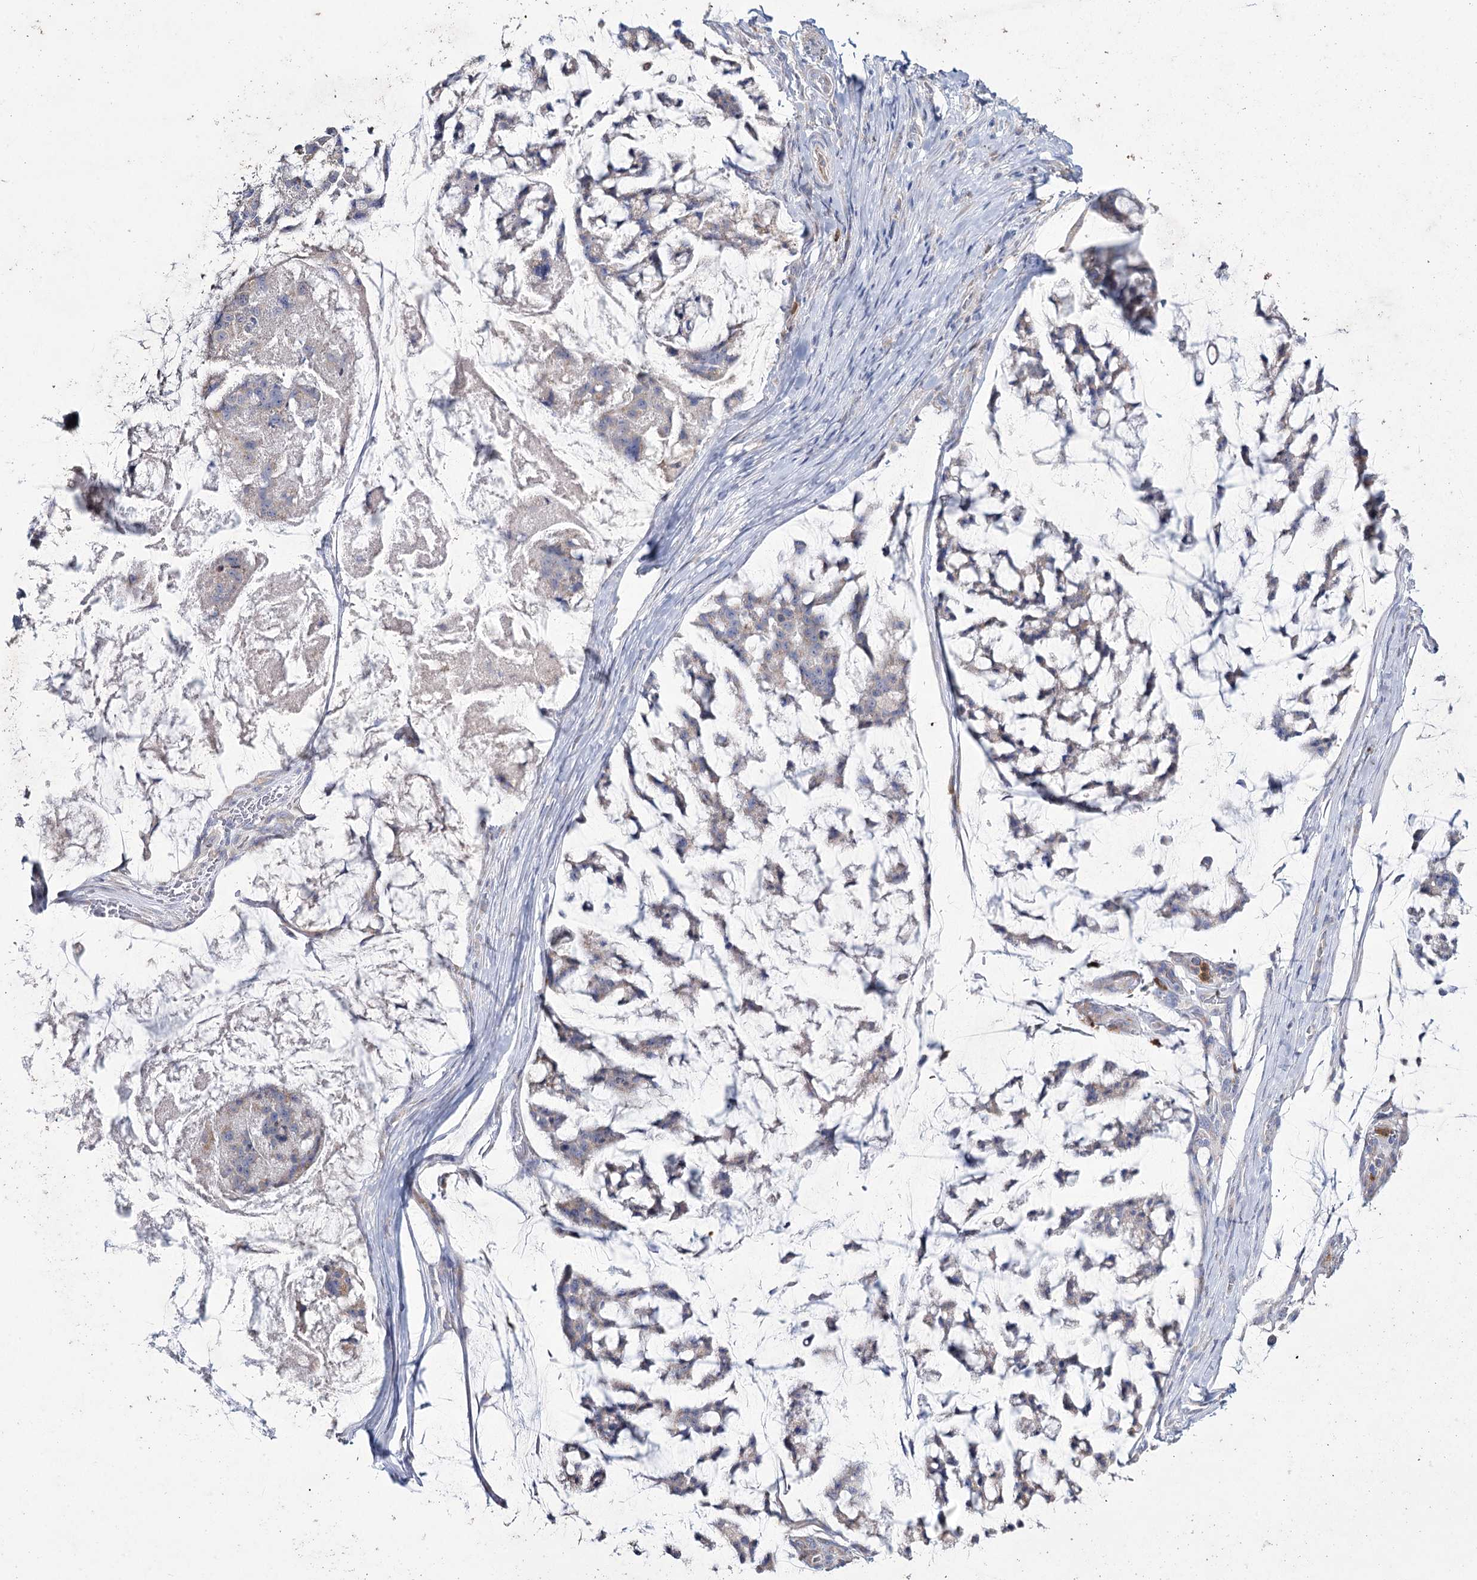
{"staining": {"intensity": "negative", "quantity": "none", "location": "none"}, "tissue": "stomach cancer", "cell_type": "Tumor cells", "image_type": "cancer", "snomed": [{"axis": "morphology", "description": "Adenocarcinoma, NOS"}, {"axis": "topography", "description": "Stomach, lower"}], "caption": "A micrograph of human stomach adenocarcinoma is negative for staining in tumor cells. The staining is performed using DAB brown chromogen with nuclei counter-stained in using hematoxylin.", "gene": "NIPAL4", "patient": {"sex": "male", "age": 67}}